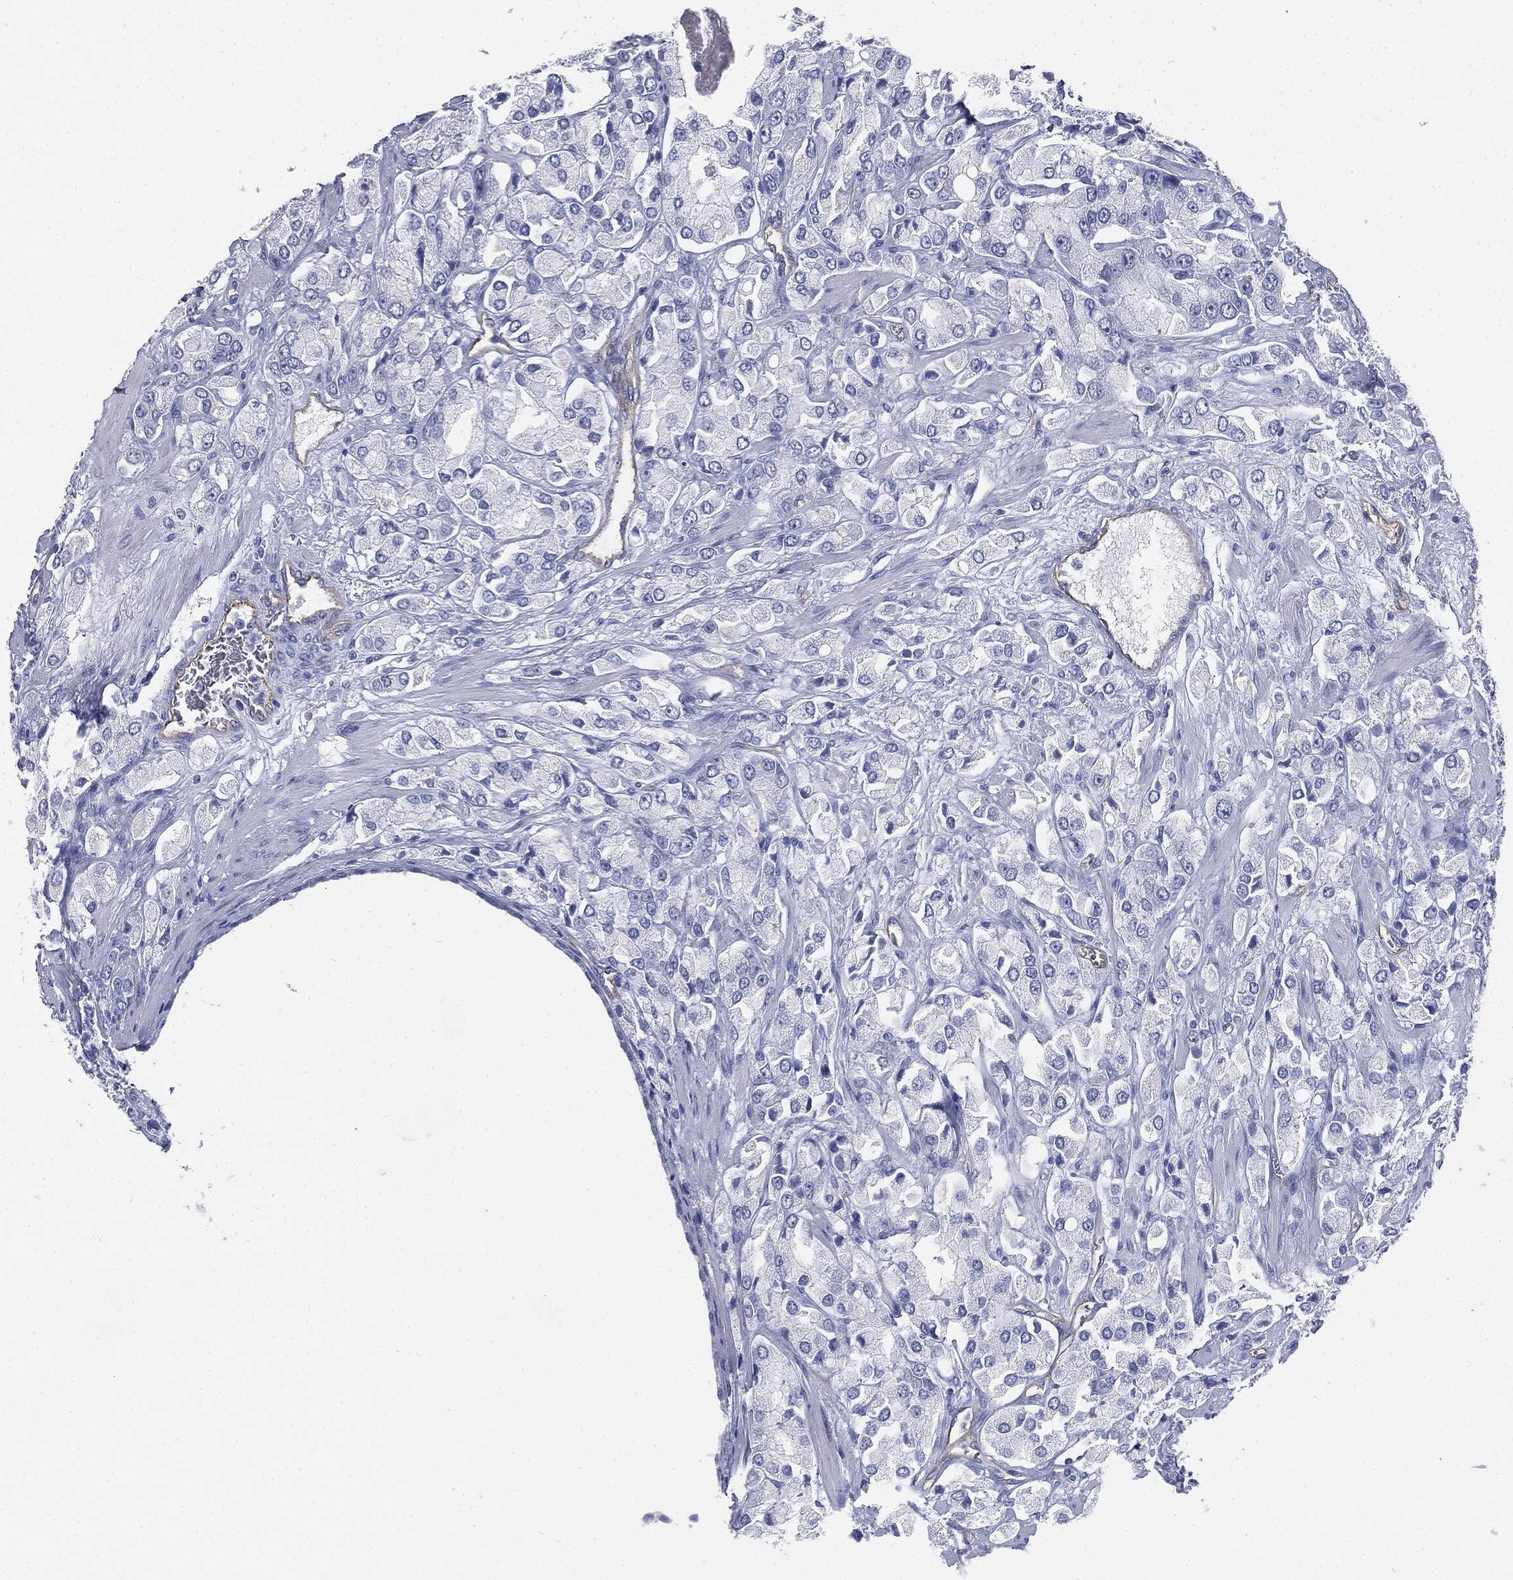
{"staining": {"intensity": "negative", "quantity": "none", "location": "none"}, "tissue": "prostate cancer", "cell_type": "Tumor cells", "image_type": "cancer", "snomed": [{"axis": "morphology", "description": "Adenocarcinoma, NOS"}, {"axis": "topography", "description": "Prostate and seminal vesicle, NOS"}, {"axis": "topography", "description": "Prostate"}], "caption": "A high-resolution image shows immunohistochemistry staining of adenocarcinoma (prostate), which reveals no significant expression in tumor cells. The staining is performed using DAB brown chromogen with nuclei counter-stained in using hematoxylin.", "gene": "MUC5AC", "patient": {"sex": "male", "age": 64}}